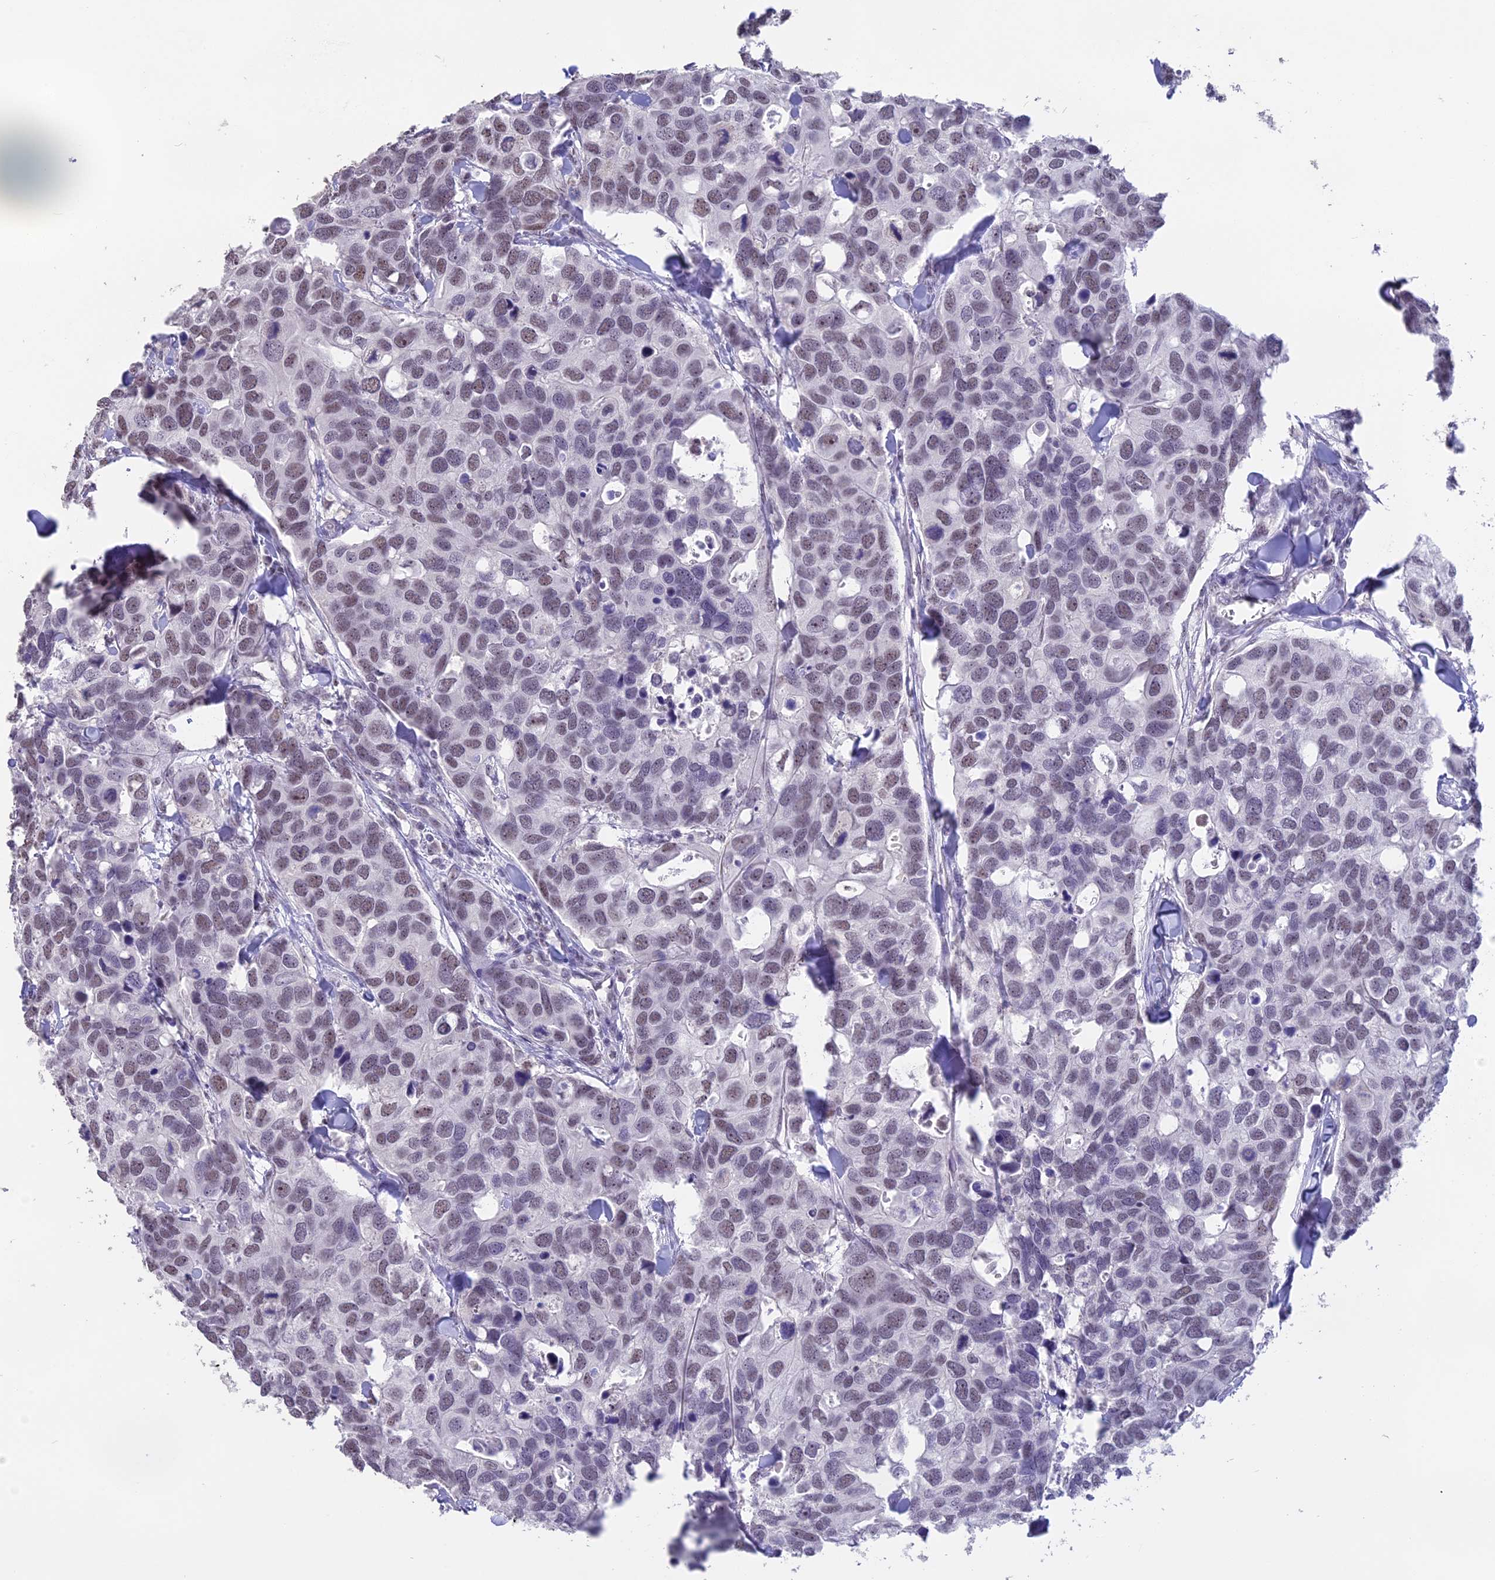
{"staining": {"intensity": "weak", "quantity": "25%-75%", "location": "nuclear"}, "tissue": "breast cancer", "cell_type": "Tumor cells", "image_type": "cancer", "snomed": [{"axis": "morphology", "description": "Duct carcinoma"}, {"axis": "topography", "description": "Breast"}], "caption": "Immunohistochemistry (IHC) (DAB) staining of human invasive ductal carcinoma (breast) displays weak nuclear protein staining in about 25%-75% of tumor cells. (brown staining indicates protein expression, while blue staining denotes nuclei).", "gene": "SETD2", "patient": {"sex": "female", "age": 83}}